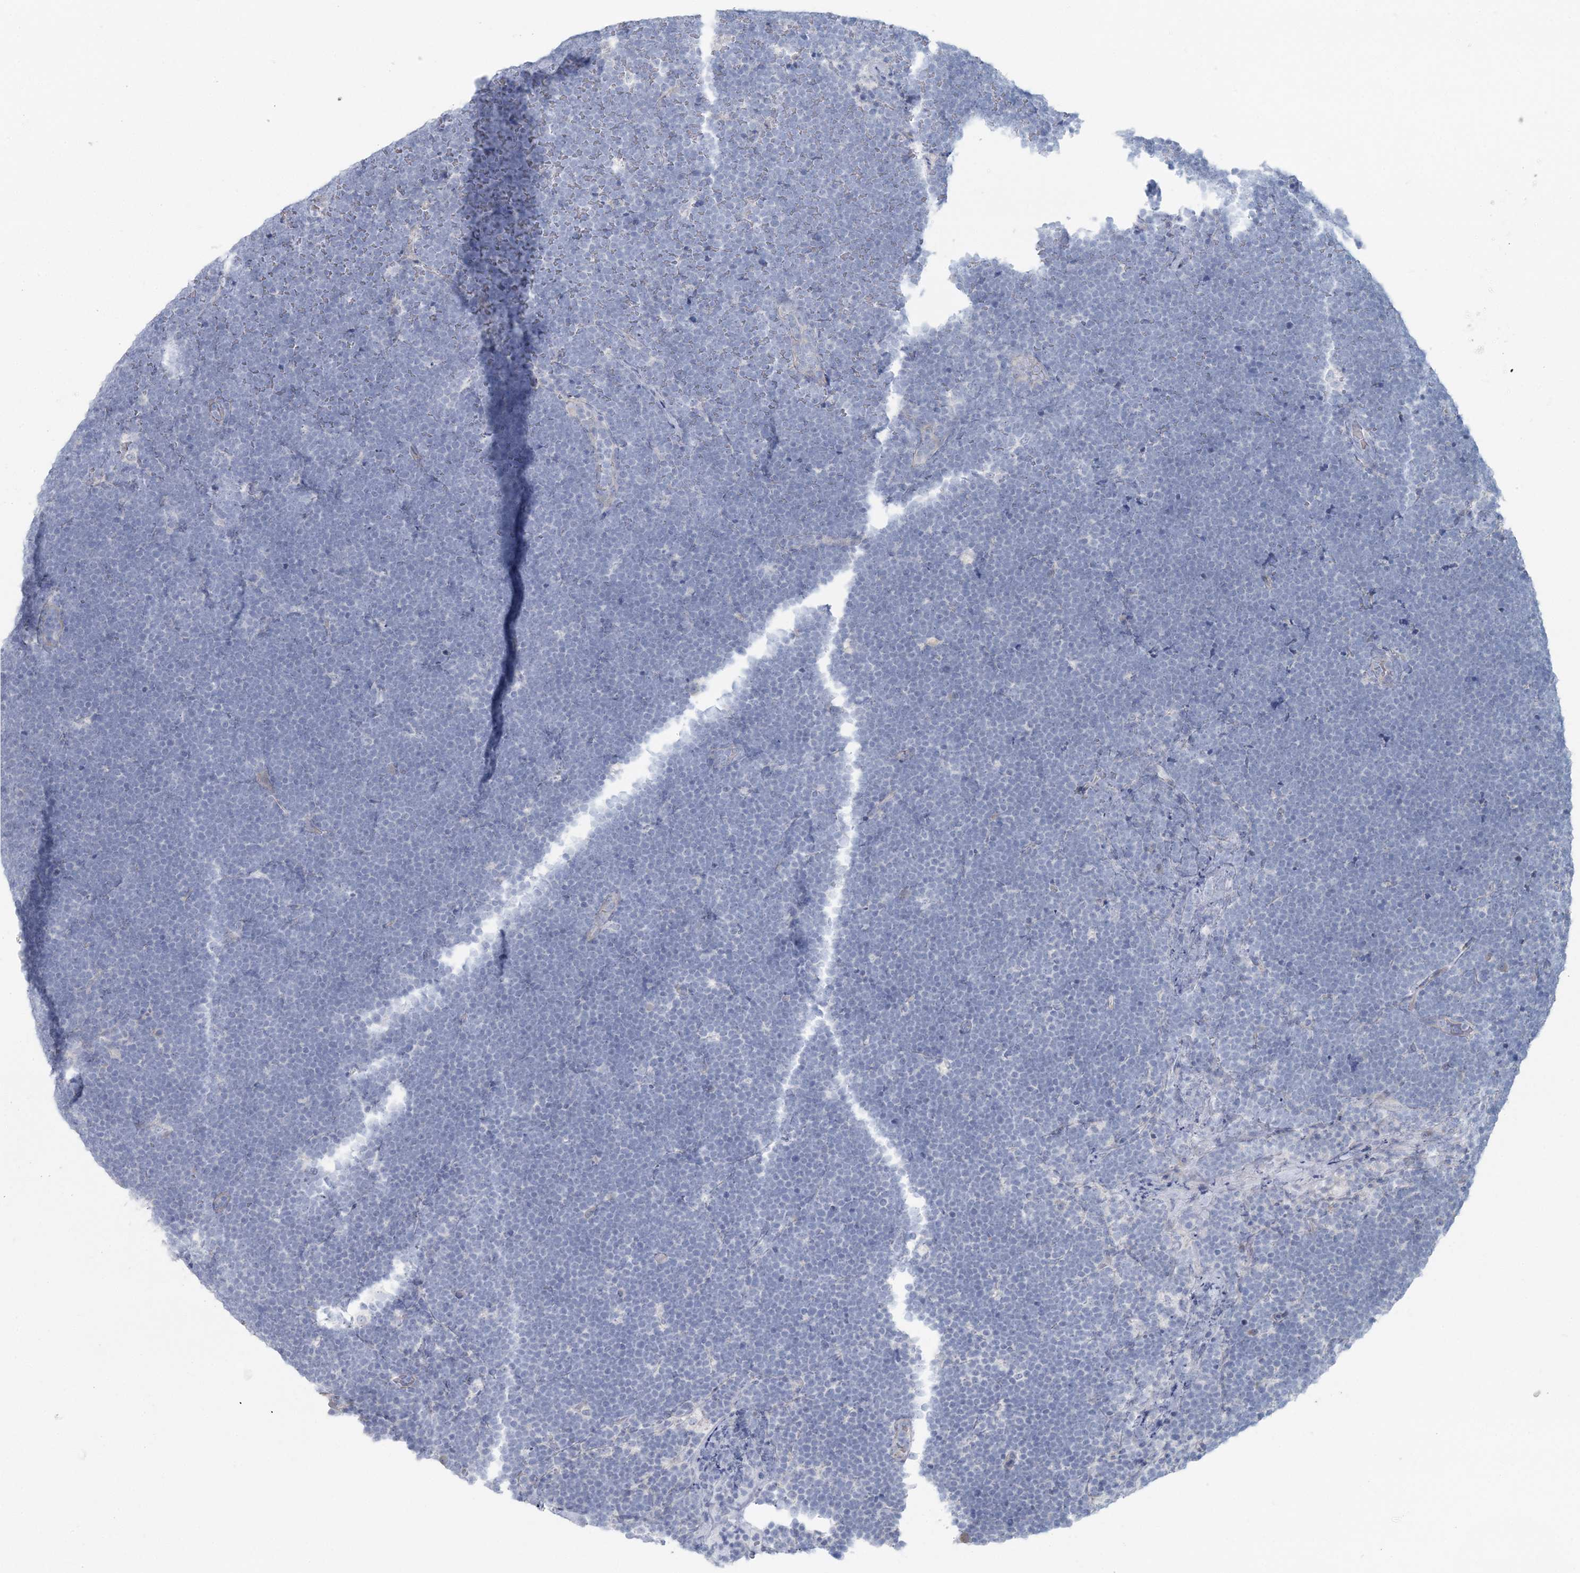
{"staining": {"intensity": "negative", "quantity": "none", "location": "none"}, "tissue": "lymphoma", "cell_type": "Tumor cells", "image_type": "cancer", "snomed": [{"axis": "morphology", "description": "Malignant lymphoma, non-Hodgkin's type, High grade"}, {"axis": "topography", "description": "Lymph node"}], "caption": "A histopathology image of human high-grade malignant lymphoma, non-Hodgkin's type is negative for staining in tumor cells.", "gene": "CMBL", "patient": {"sex": "male", "age": 13}}